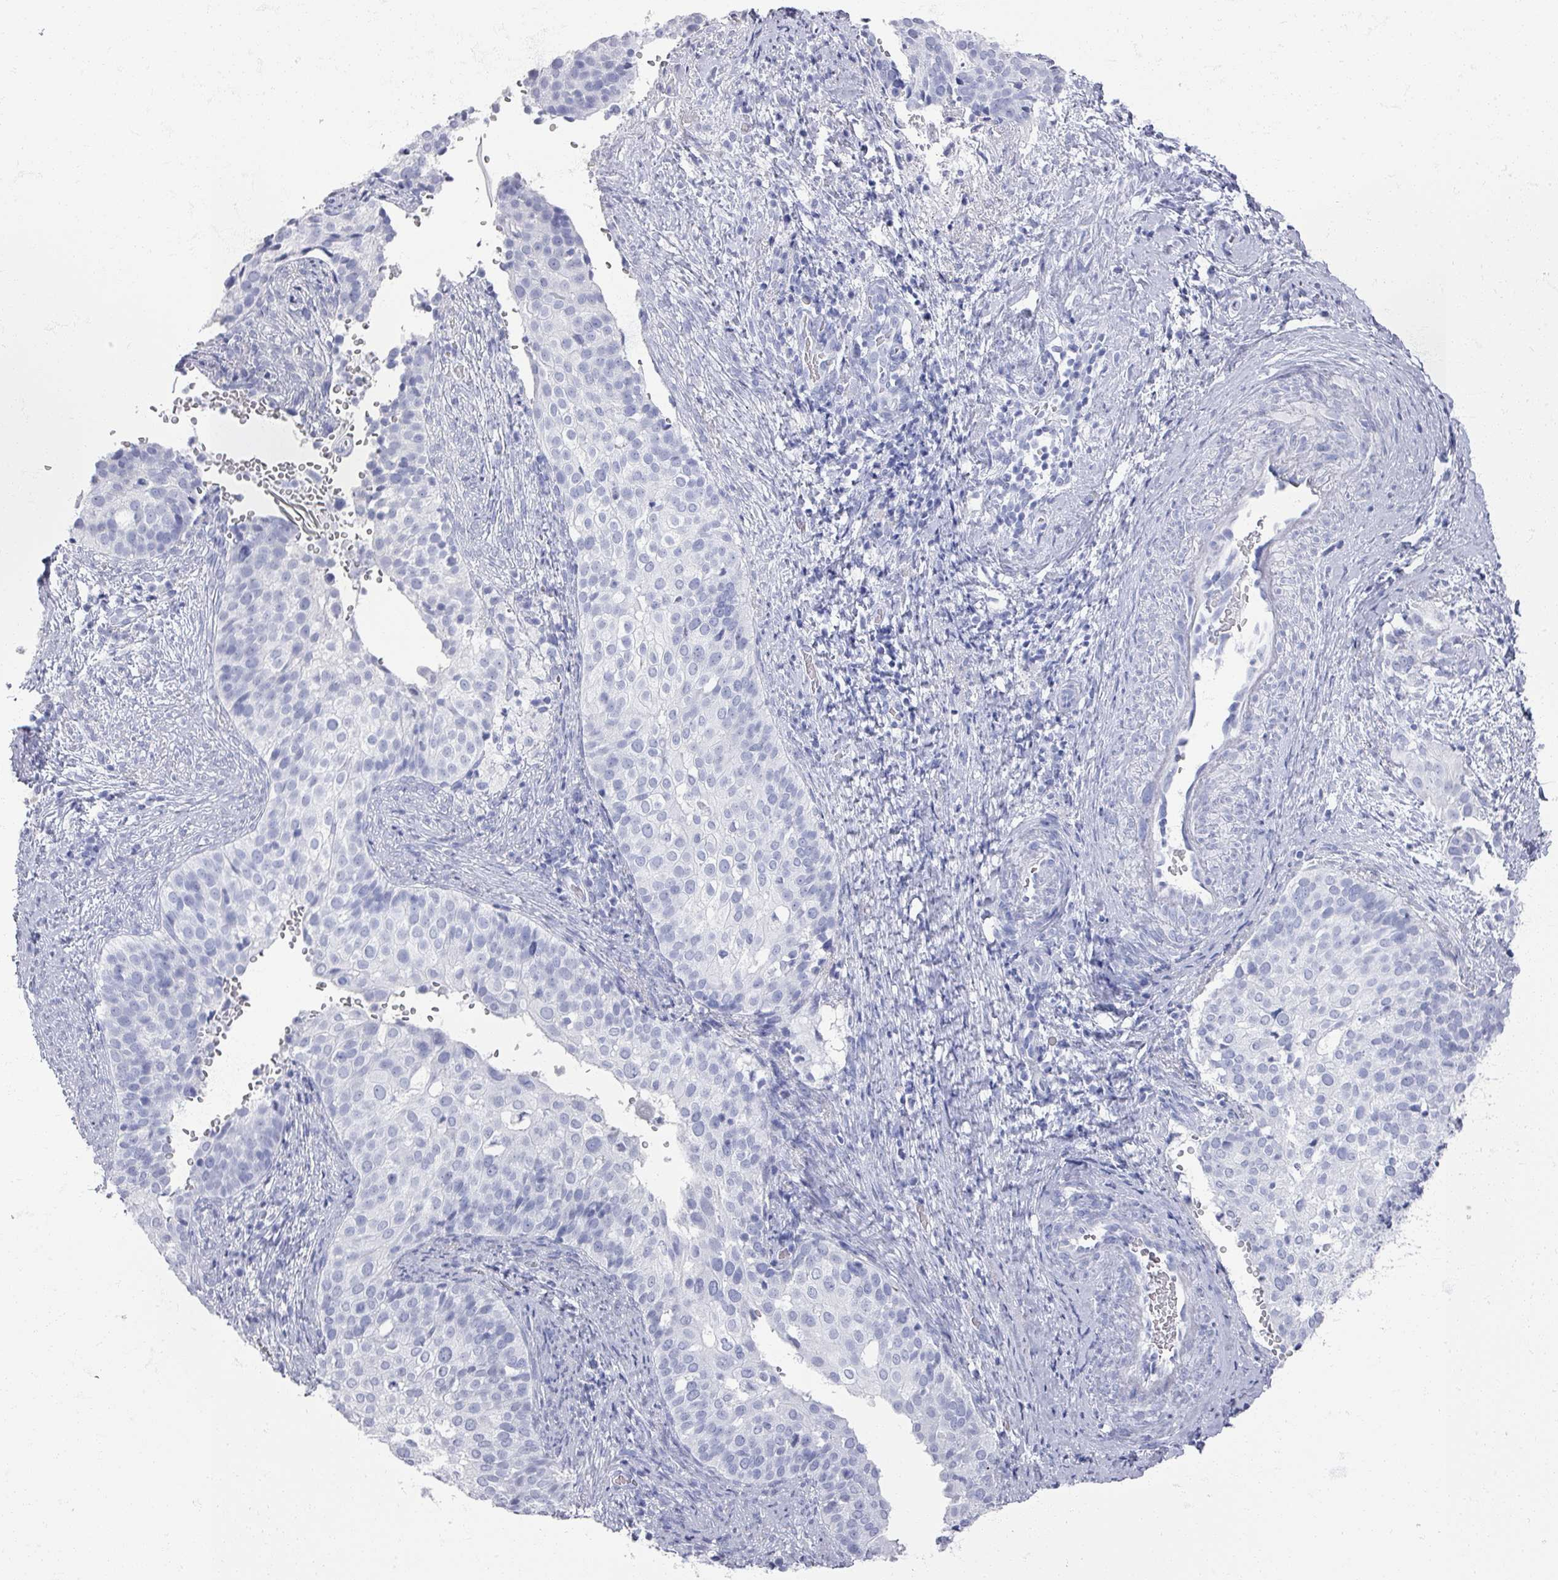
{"staining": {"intensity": "negative", "quantity": "none", "location": "none"}, "tissue": "cervical cancer", "cell_type": "Tumor cells", "image_type": "cancer", "snomed": [{"axis": "morphology", "description": "Squamous cell carcinoma, NOS"}, {"axis": "topography", "description": "Cervix"}], "caption": "A histopathology image of human squamous cell carcinoma (cervical) is negative for staining in tumor cells.", "gene": "OMG", "patient": {"sex": "female", "age": 44}}